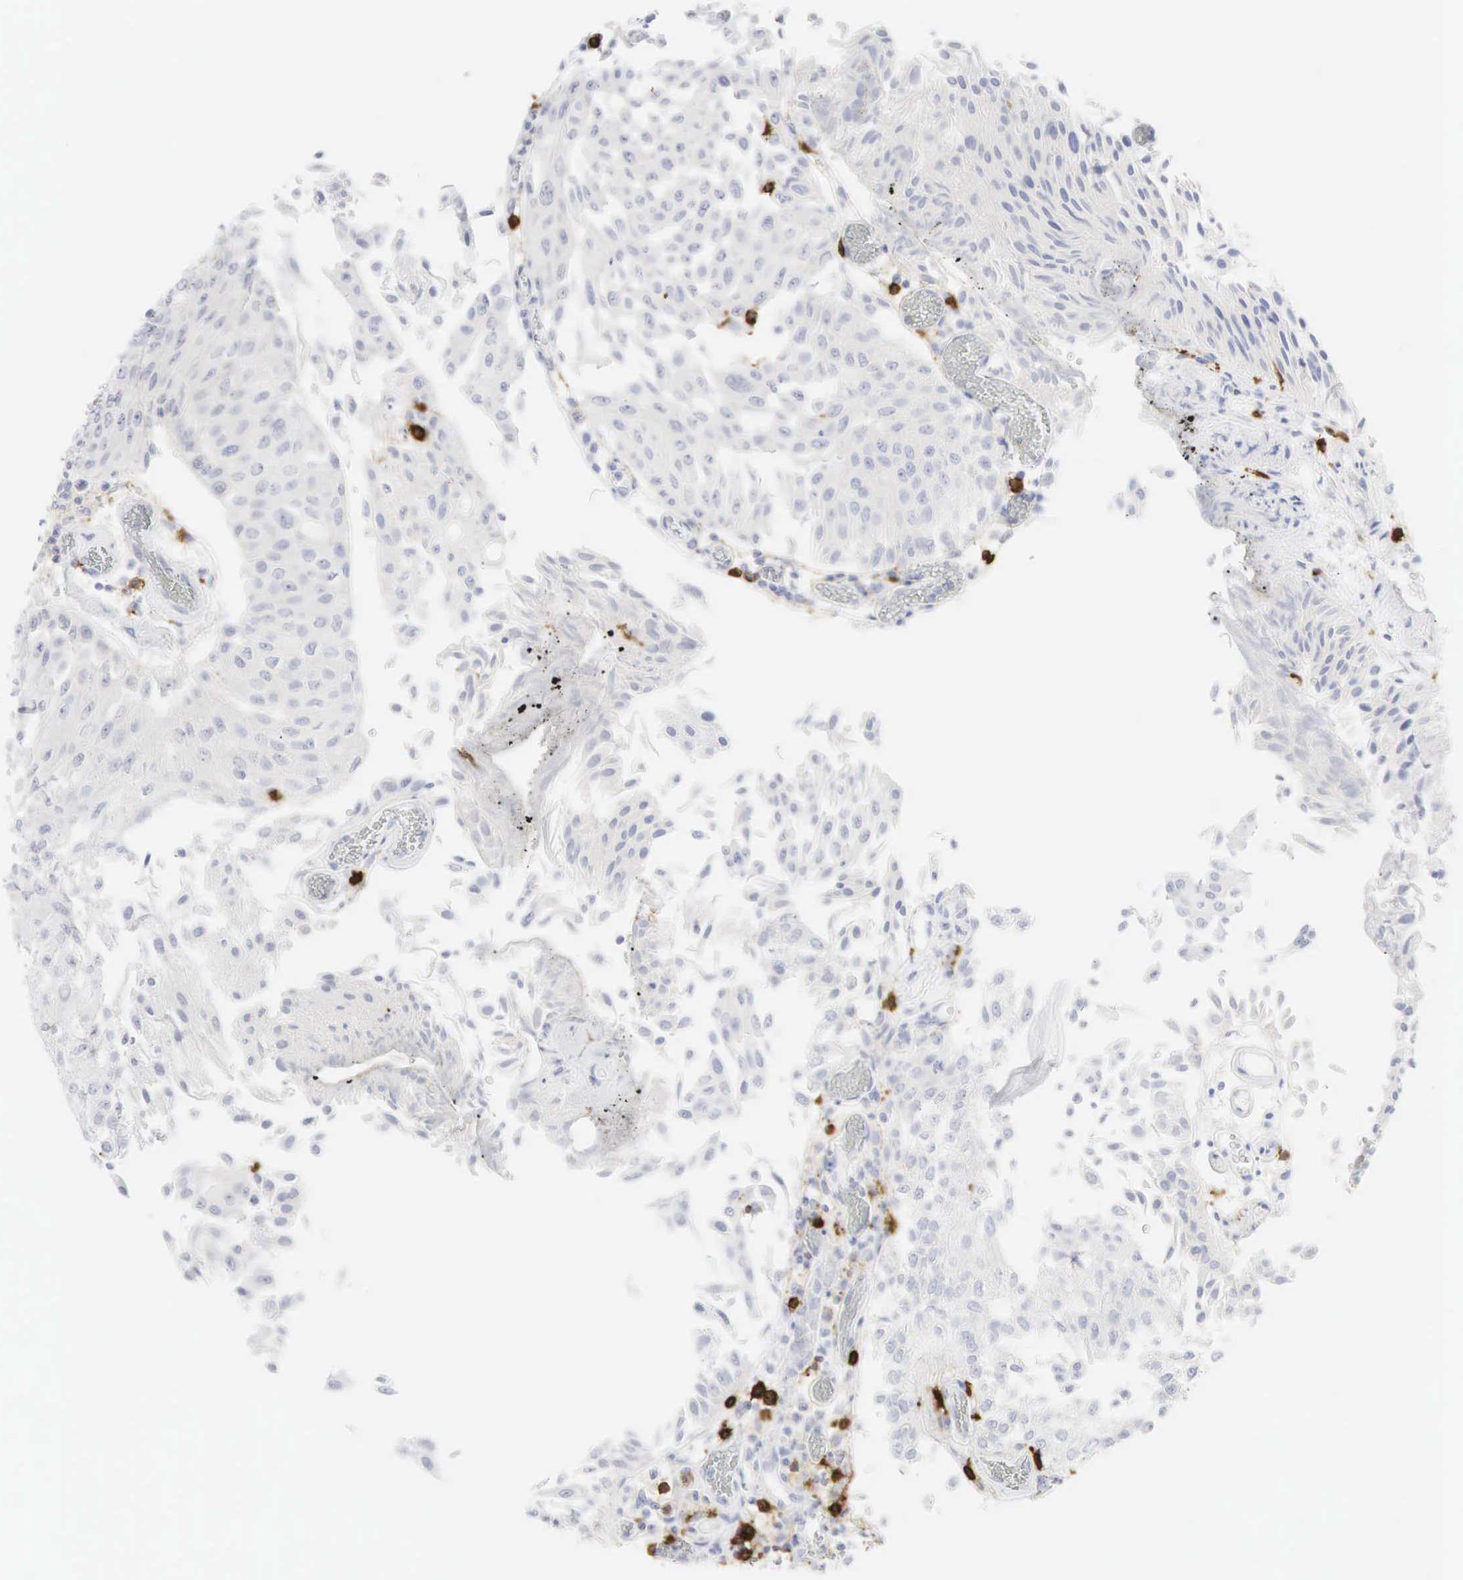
{"staining": {"intensity": "negative", "quantity": "none", "location": "none"}, "tissue": "urothelial cancer", "cell_type": "Tumor cells", "image_type": "cancer", "snomed": [{"axis": "morphology", "description": "Urothelial carcinoma, Low grade"}, {"axis": "topography", "description": "Urinary bladder"}], "caption": "This is an immunohistochemistry (IHC) micrograph of low-grade urothelial carcinoma. There is no positivity in tumor cells.", "gene": "CD8A", "patient": {"sex": "male", "age": 86}}